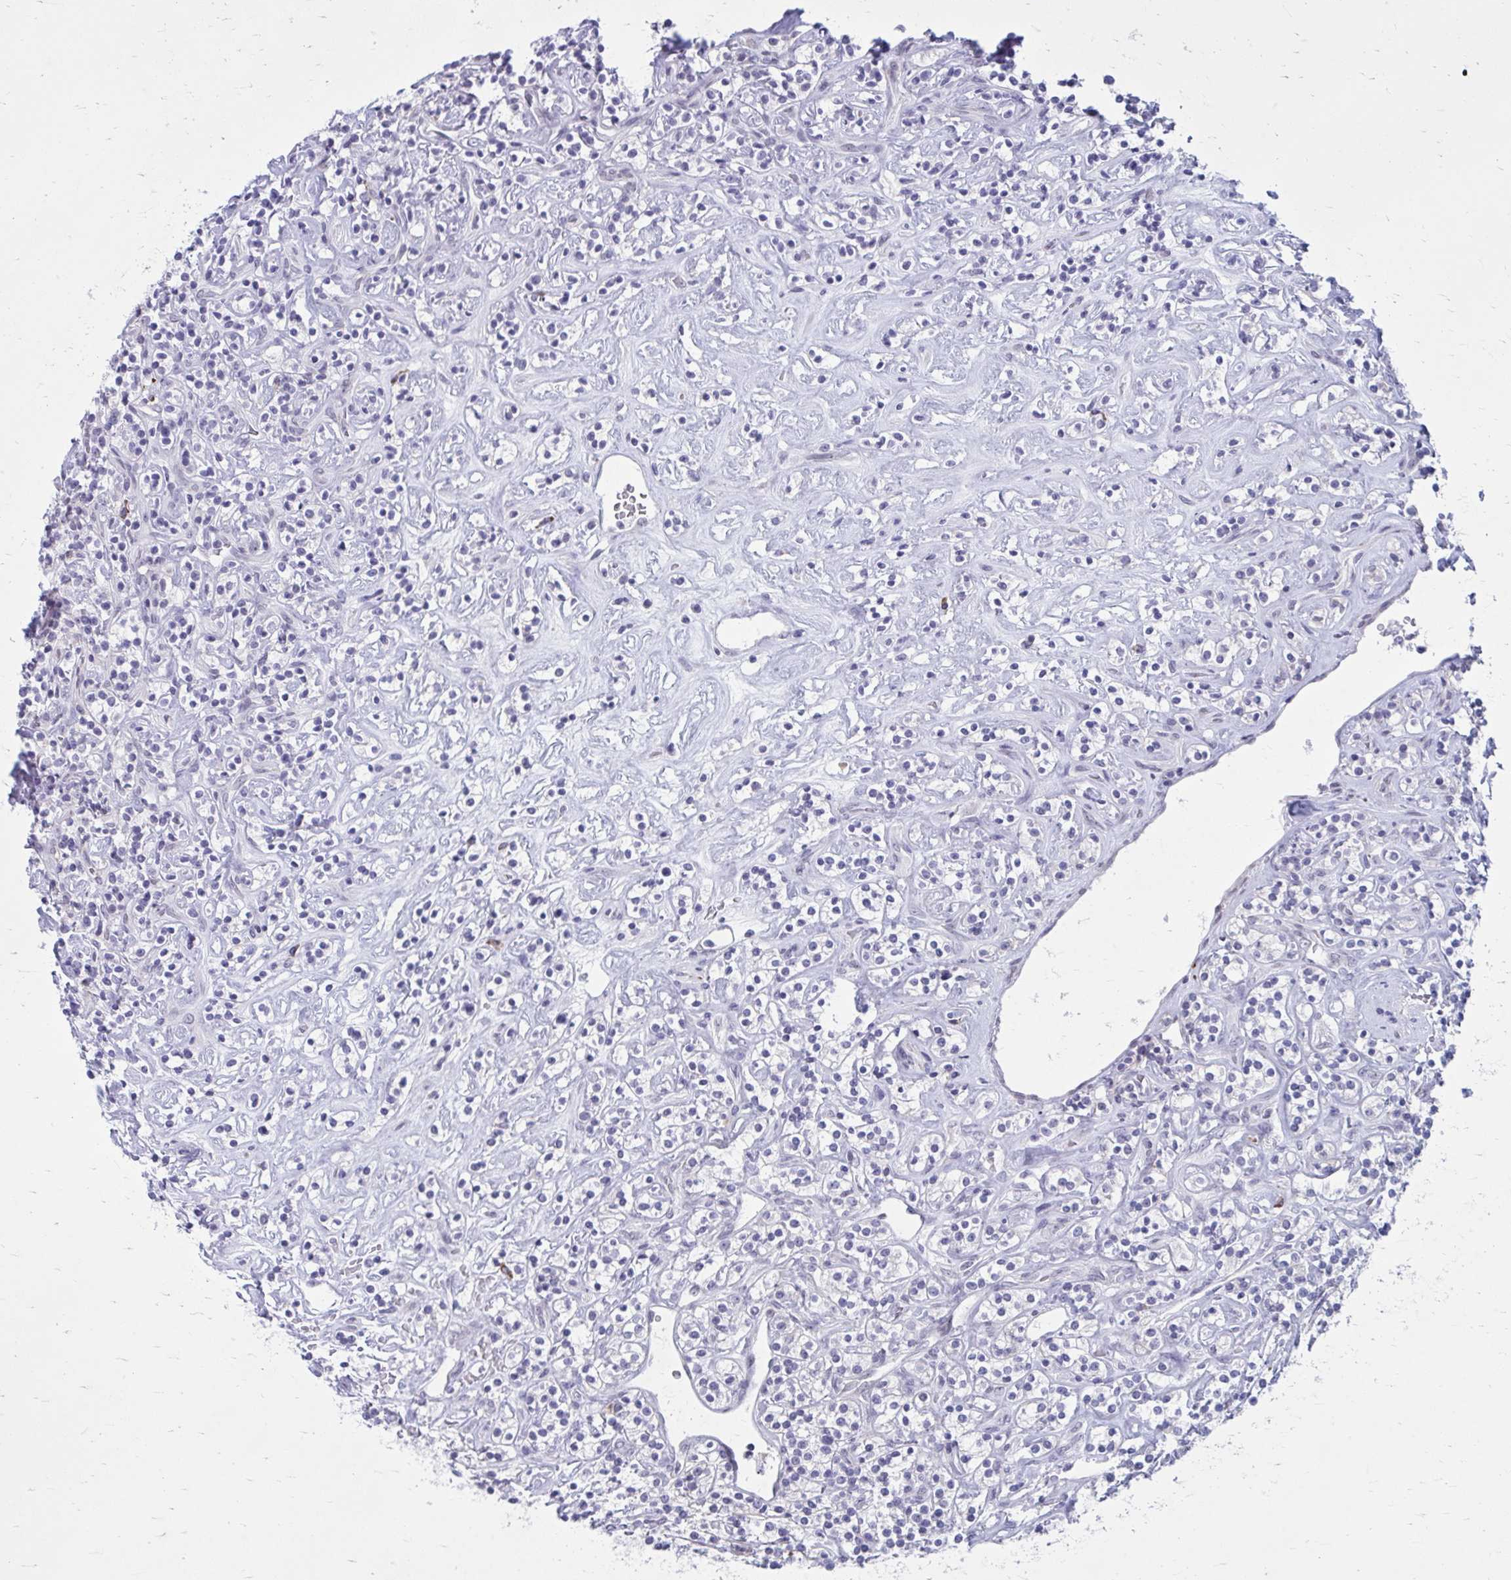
{"staining": {"intensity": "negative", "quantity": "none", "location": "none"}, "tissue": "renal cancer", "cell_type": "Tumor cells", "image_type": "cancer", "snomed": [{"axis": "morphology", "description": "Adenocarcinoma, NOS"}, {"axis": "topography", "description": "Kidney"}], "caption": "Immunohistochemistry (IHC) photomicrograph of human renal cancer stained for a protein (brown), which displays no staining in tumor cells. The staining is performed using DAB brown chromogen with nuclei counter-stained in using hematoxylin.", "gene": "PROSER1", "patient": {"sex": "male", "age": 77}}